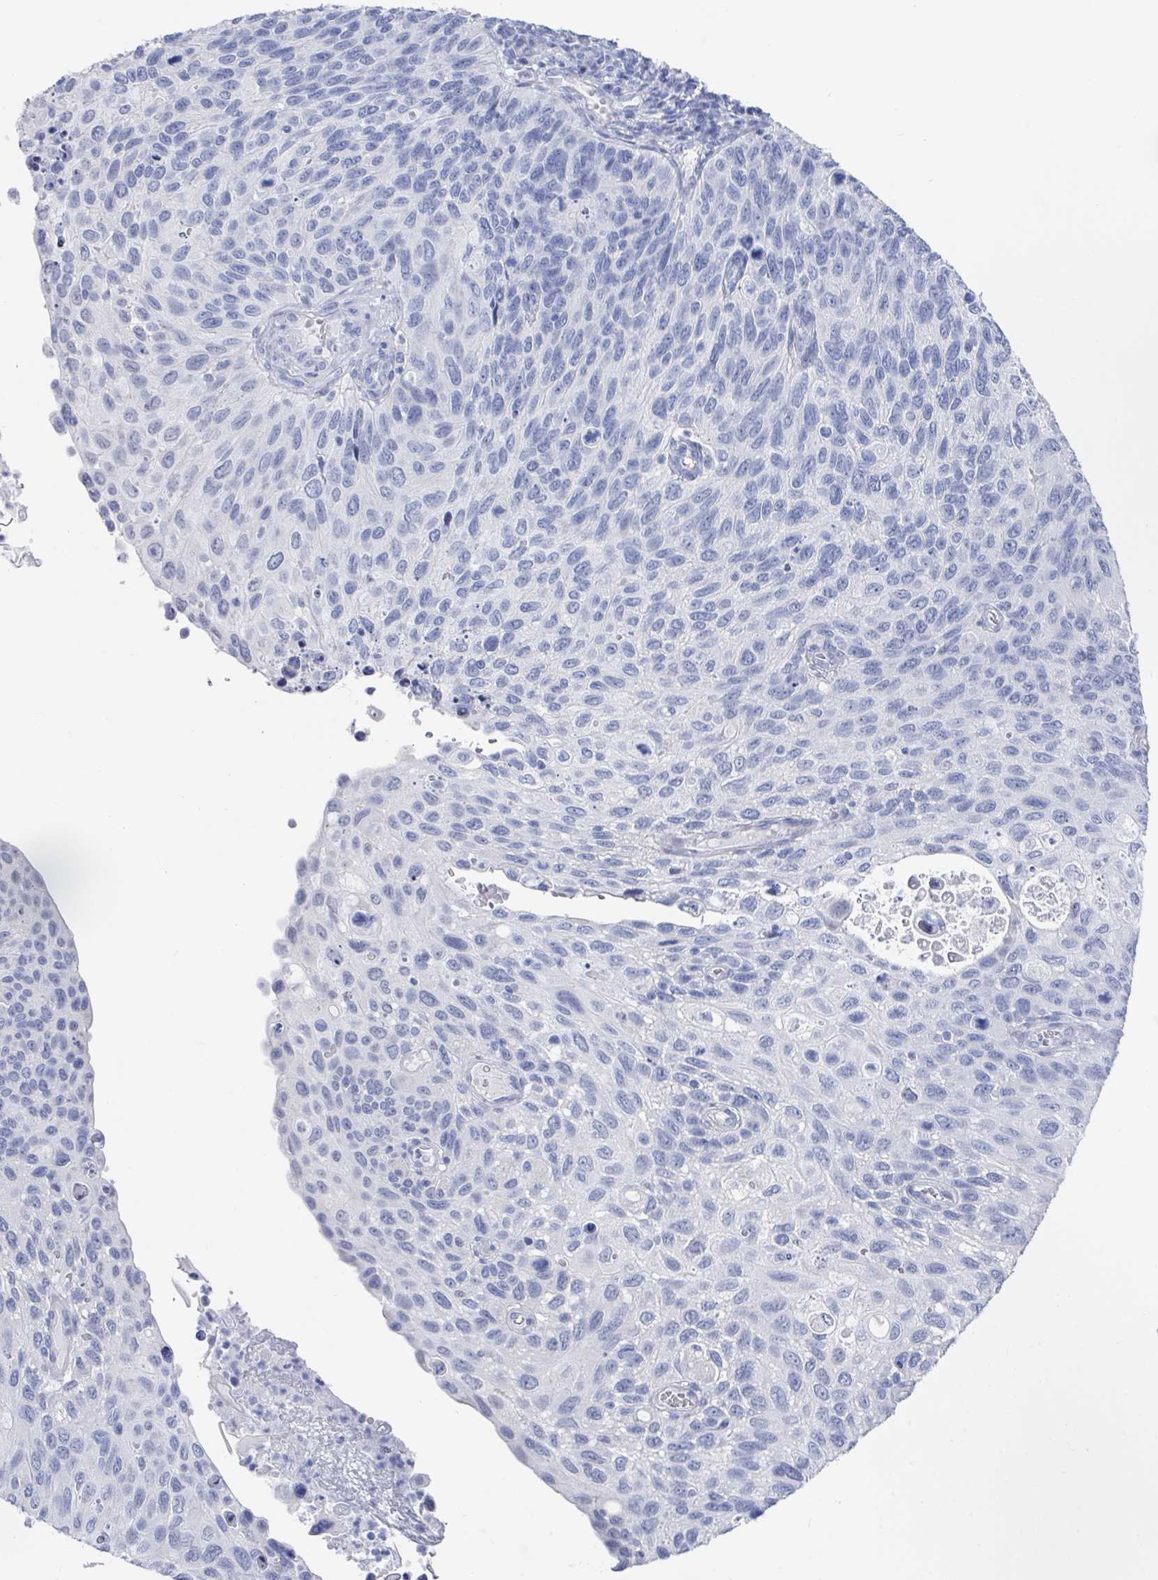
{"staining": {"intensity": "negative", "quantity": "none", "location": "none"}, "tissue": "cervical cancer", "cell_type": "Tumor cells", "image_type": "cancer", "snomed": [{"axis": "morphology", "description": "Squamous cell carcinoma, NOS"}, {"axis": "topography", "description": "Cervix"}], "caption": "Tumor cells are negative for protein expression in human squamous cell carcinoma (cervical).", "gene": "CAMKV", "patient": {"sex": "female", "age": 70}}